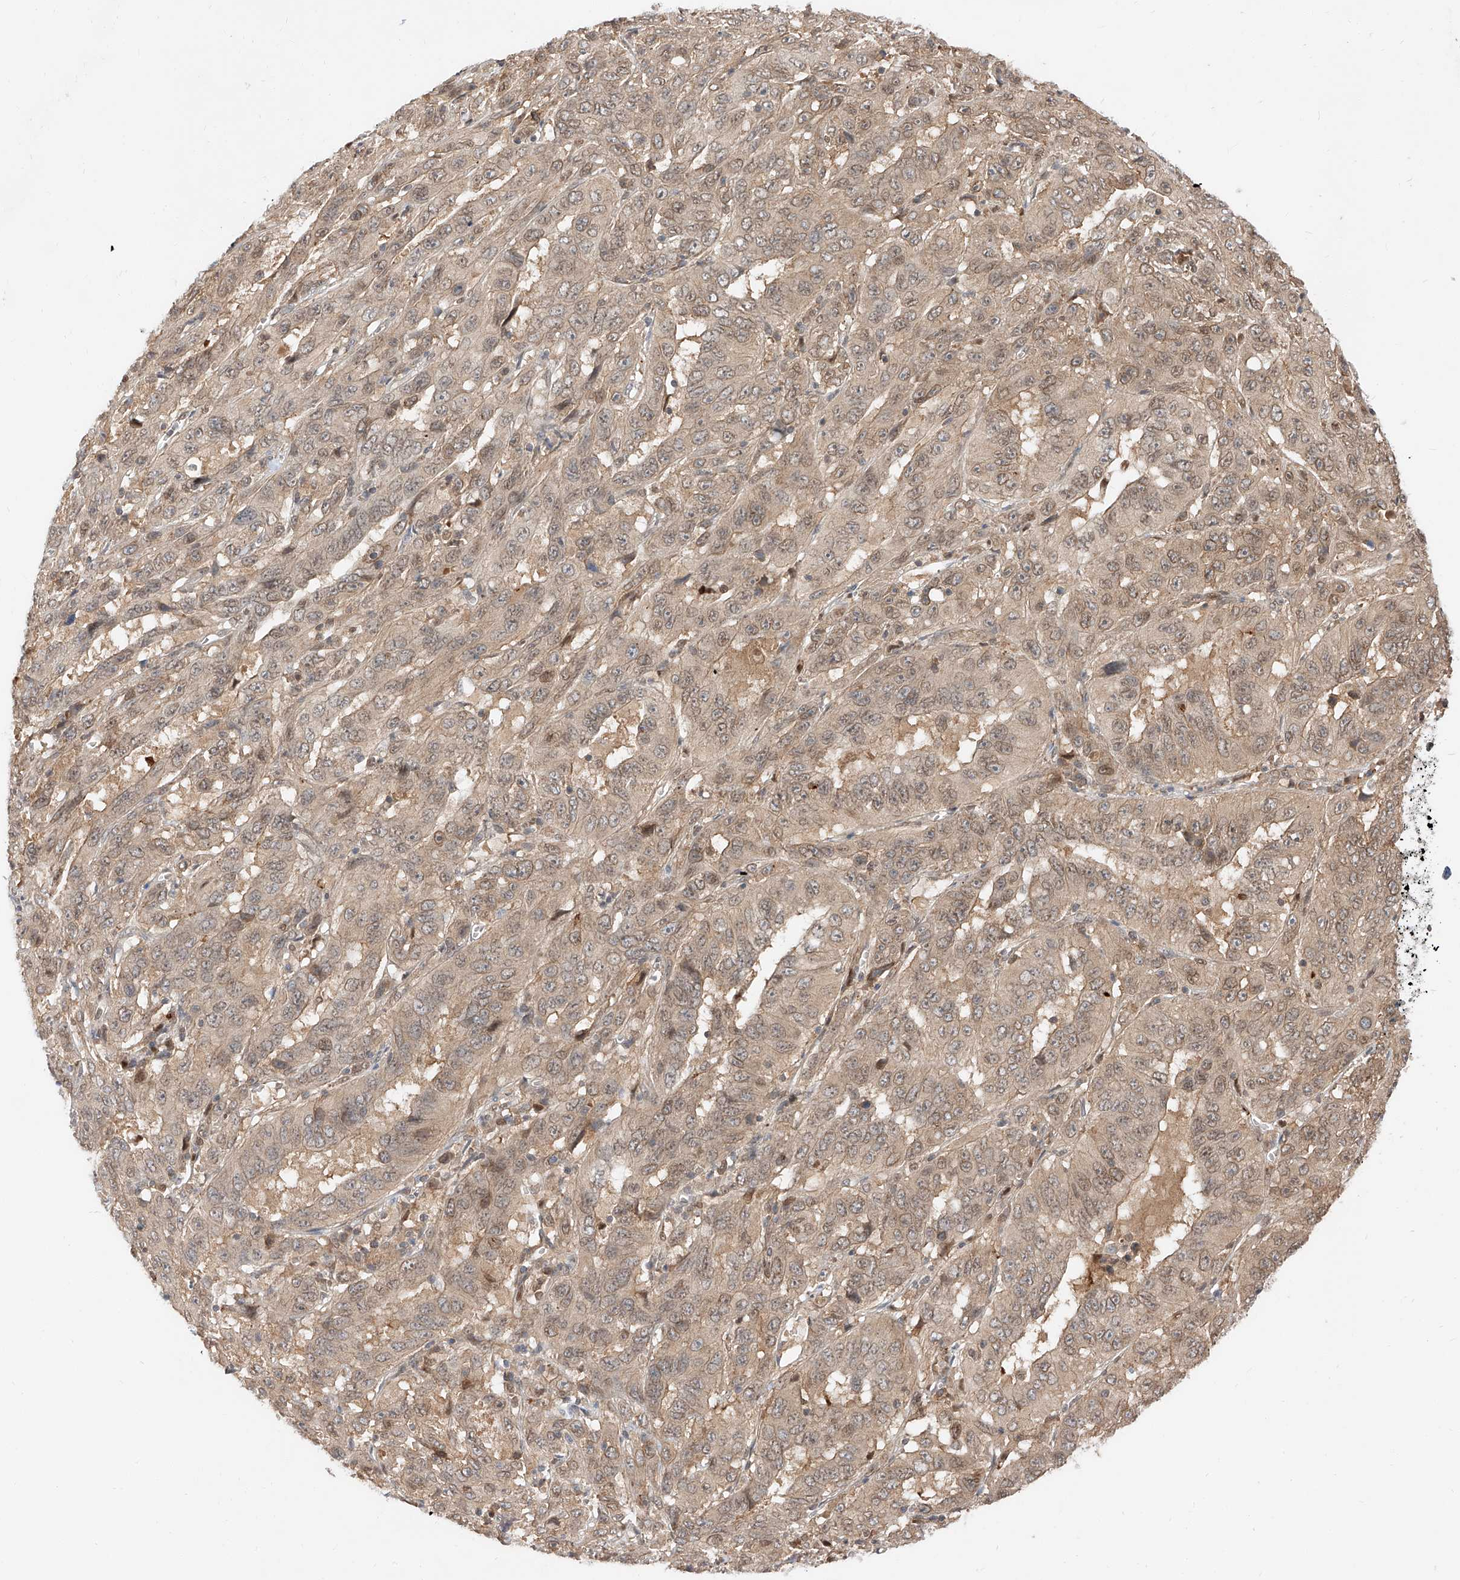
{"staining": {"intensity": "weak", "quantity": ">75%", "location": "cytoplasmic/membranous,nuclear"}, "tissue": "pancreatic cancer", "cell_type": "Tumor cells", "image_type": "cancer", "snomed": [{"axis": "morphology", "description": "Adenocarcinoma, NOS"}, {"axis": "topography", "description": "Pancreas"}], "caption": "High-power microscopy captured an immunohistochemistry histopathology image of pancreatic adenocarcinoma, revealing weak cytoplasmic/membranous and nuclear expression in about >75% of tumor cells.", "gene": "DIRAS3", "patient": {"sex": "male", "age": 63}}